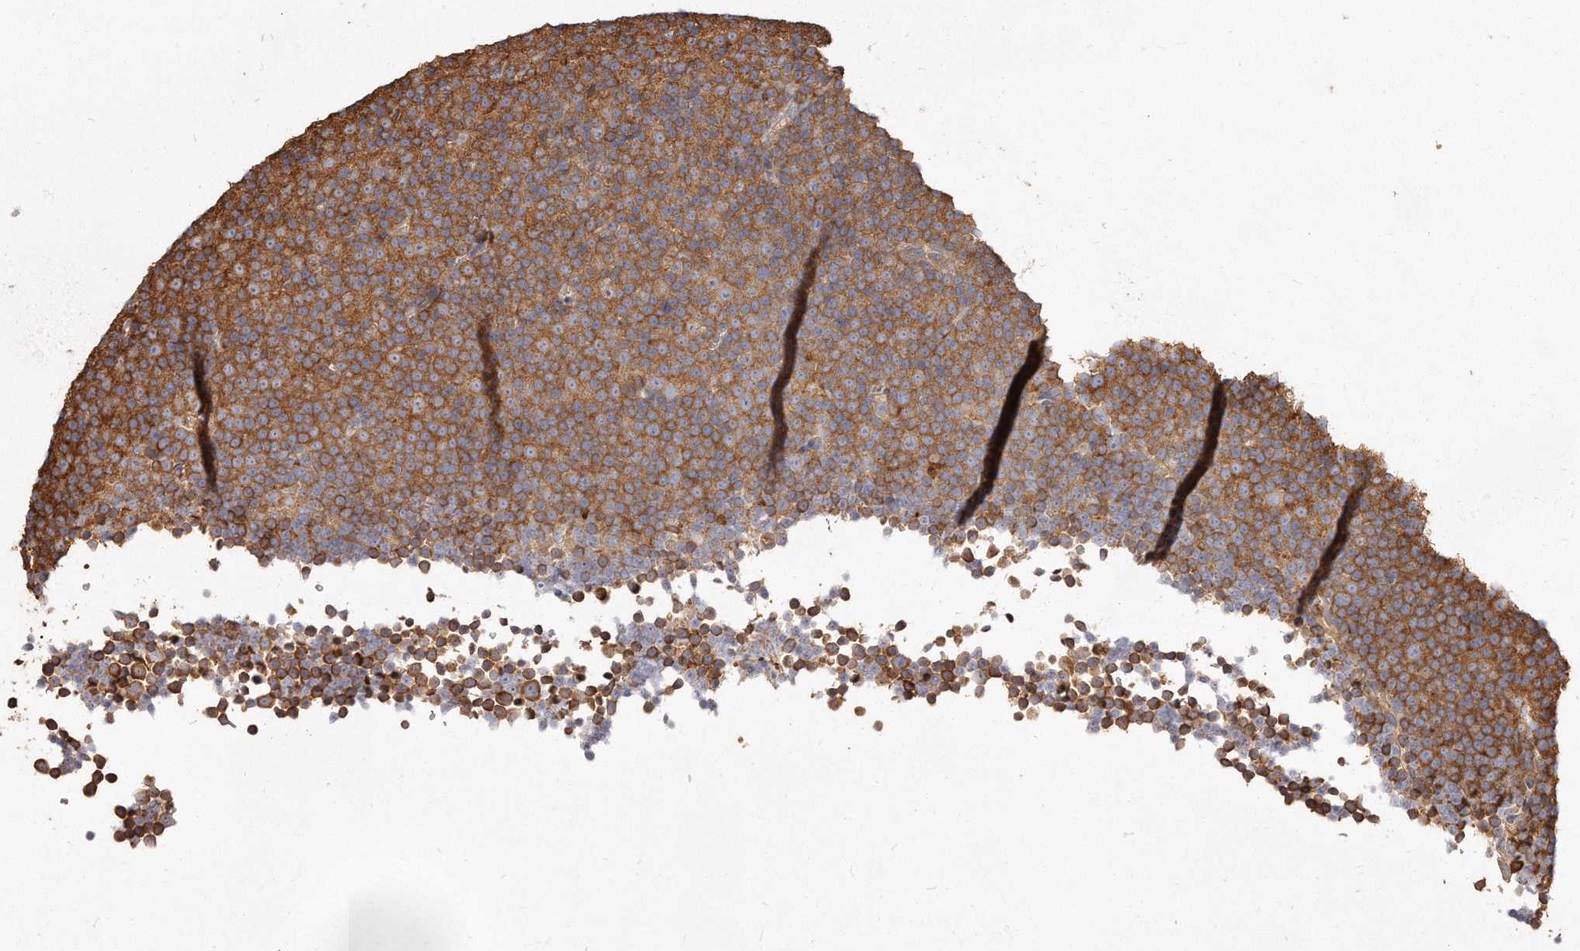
{"staining": {"intensity": "strong", "quantity": "25%-75%", "location": "cytoplasmic/membranous"}, "tissue": "lymphoma", "cell_type": "Tumor cells", "image_type": "cancer", "snomed": [{"axis": "morphology", "description": "Malignant lymphoma, non-Hodgkin's type, Low grade"}, {"axis": "topography", "description": "Lymph node"}], "caption": "Malignant lymphoma, non-Hodgkin's type (low-grade) stained with immunohistochemistry reveals strong cytoplasmic/membranous staining in about 25%-75% of tumor cells.", "gene": "CAP1", "patient": {"sex": "female", "age": 67}}